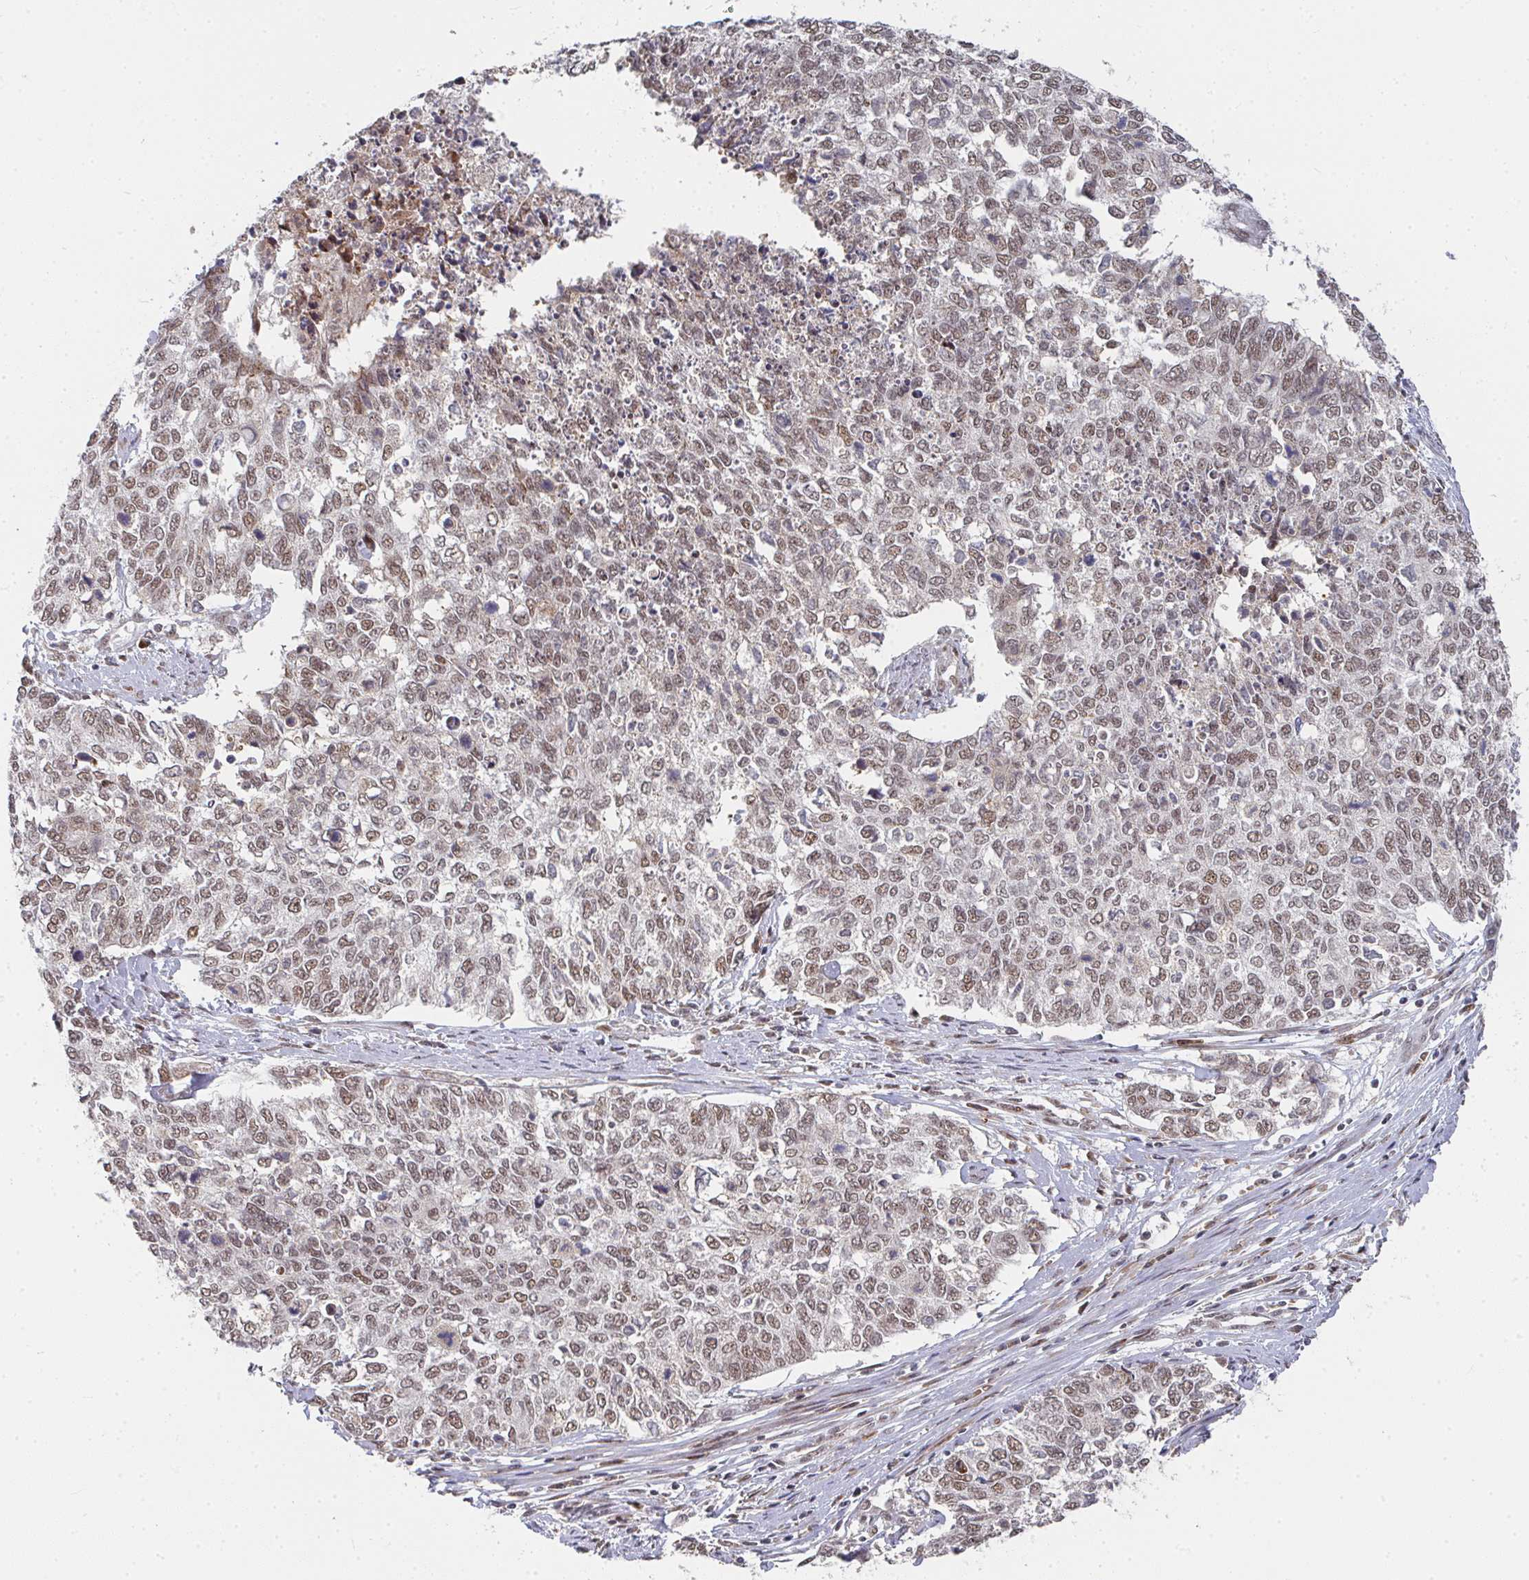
{"staining": {"intensity": "moderate", "quantity": ">75%", "location": "nuclear"}, "tissue": "cervical cancer", "cell_type": "Tumor cells", "image_type": "cancer", "snomed": [{"axis": "morphology", "description": "Adenocarcinoma, NOS"}, {"axis": "topography", "description": "Cervix"}], "caption": "The histopathology image displays immunohistochemical staining of cervical cancer. There is moderate nuclear expression is identified in approximately >75% of tumor cells.", "gene": "RBBP5", "patient": {"sex": "female", "age": 63}}